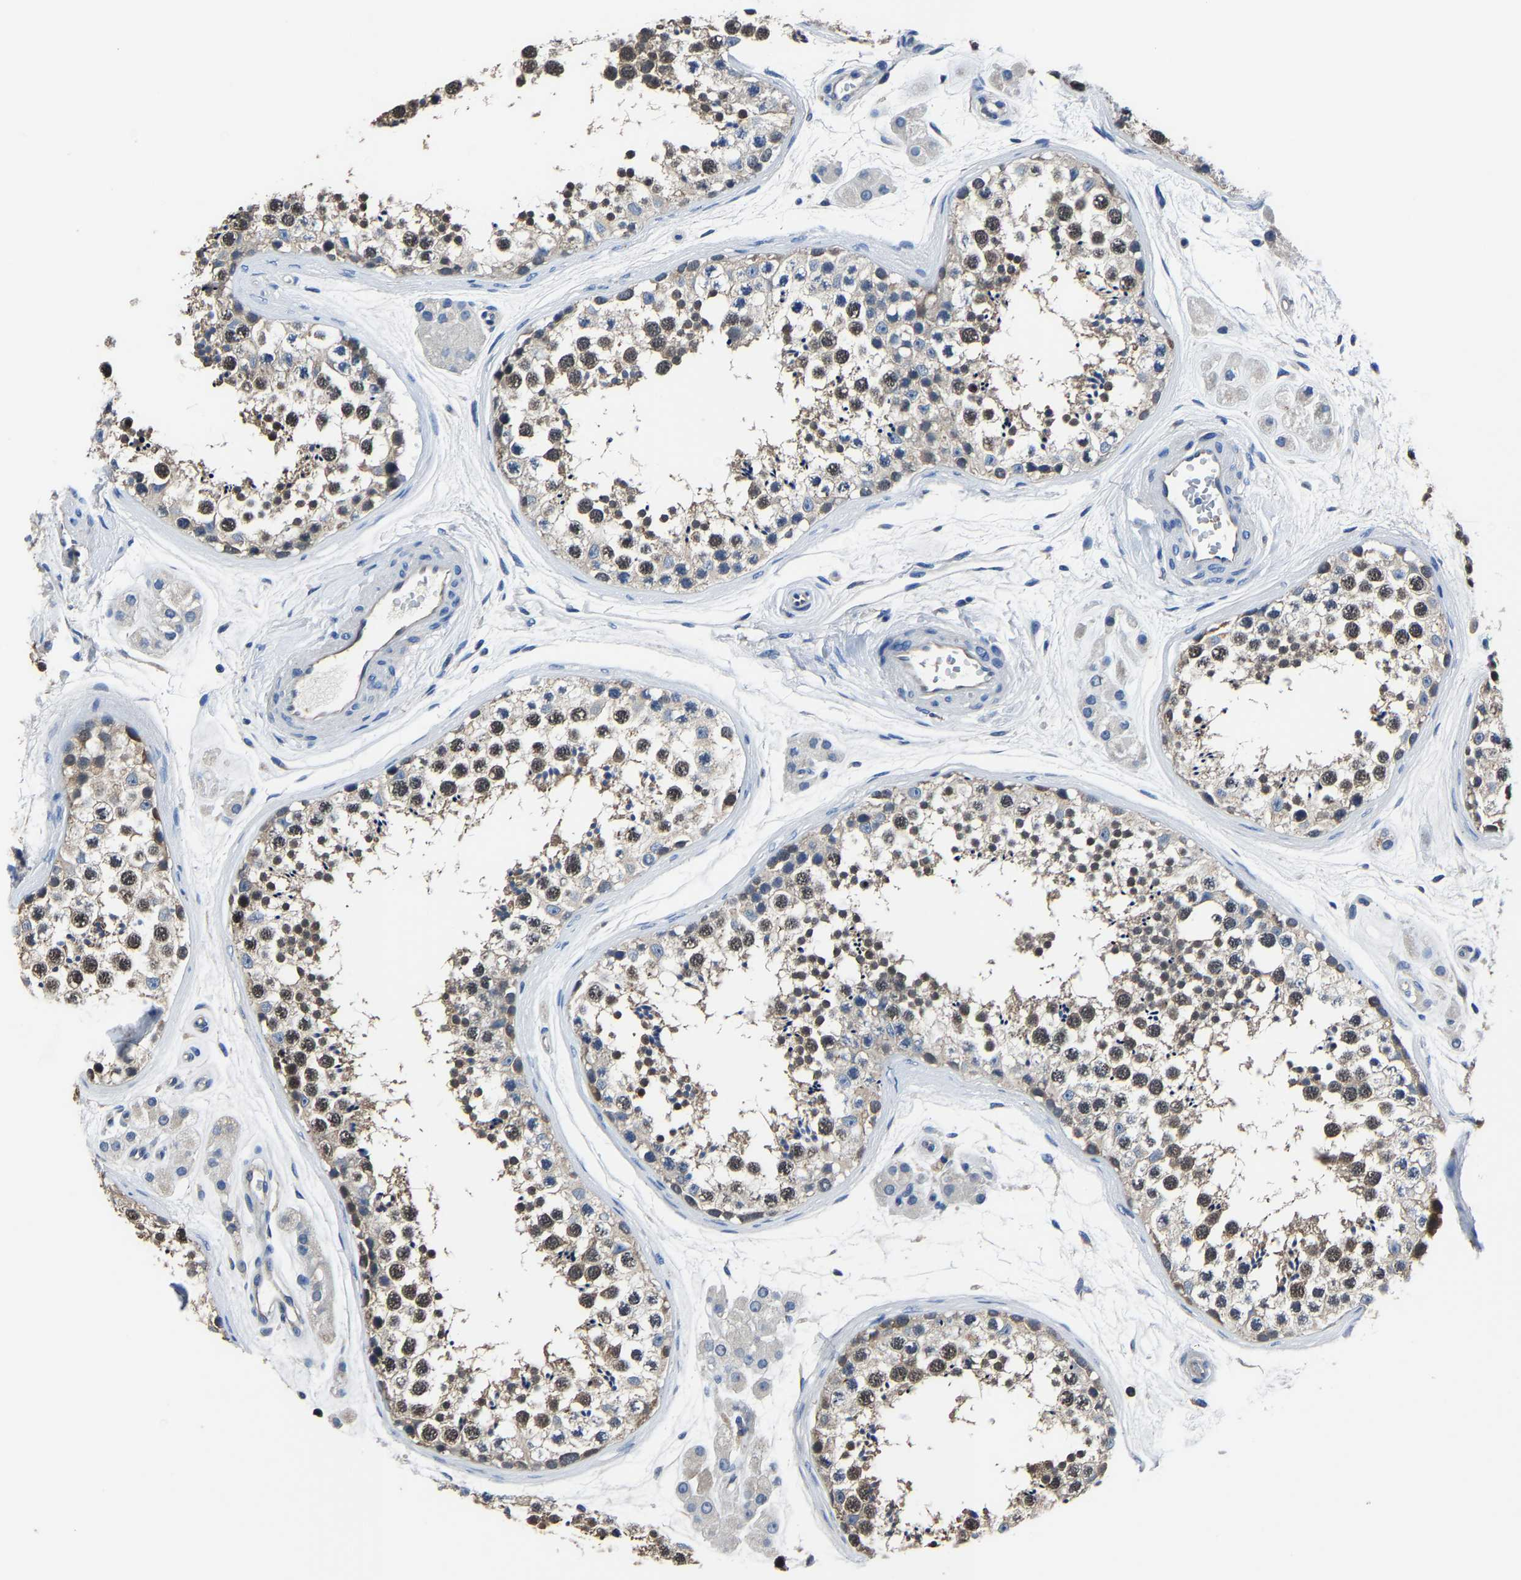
{"staining": {"intensity": "moderate", "quantity": ">75%", "location": "cytoplasmic/membranous,nuclear"}, "tissue": "testis", "cell_type": "Cells in seminiferous ducts", "image_type": "normal", "snomed": [{"axis": "morphology", "description": "Normal tissue, NOS"}, {"axis": "topography", "description": "Testis"}], "caption": "Moderate cytoplasmic/membranous,nuclear protein expression is seen in about >75% of cells in seminiferous ducts in testis. The staining was performed using DAB (3,3'-diaminobenzidine), with brown indicating positive protein expression. Nuclei are stained blue with hematoxylin.", "gene": "STRBP", "patient": {"sex": "male", "age": 56}}